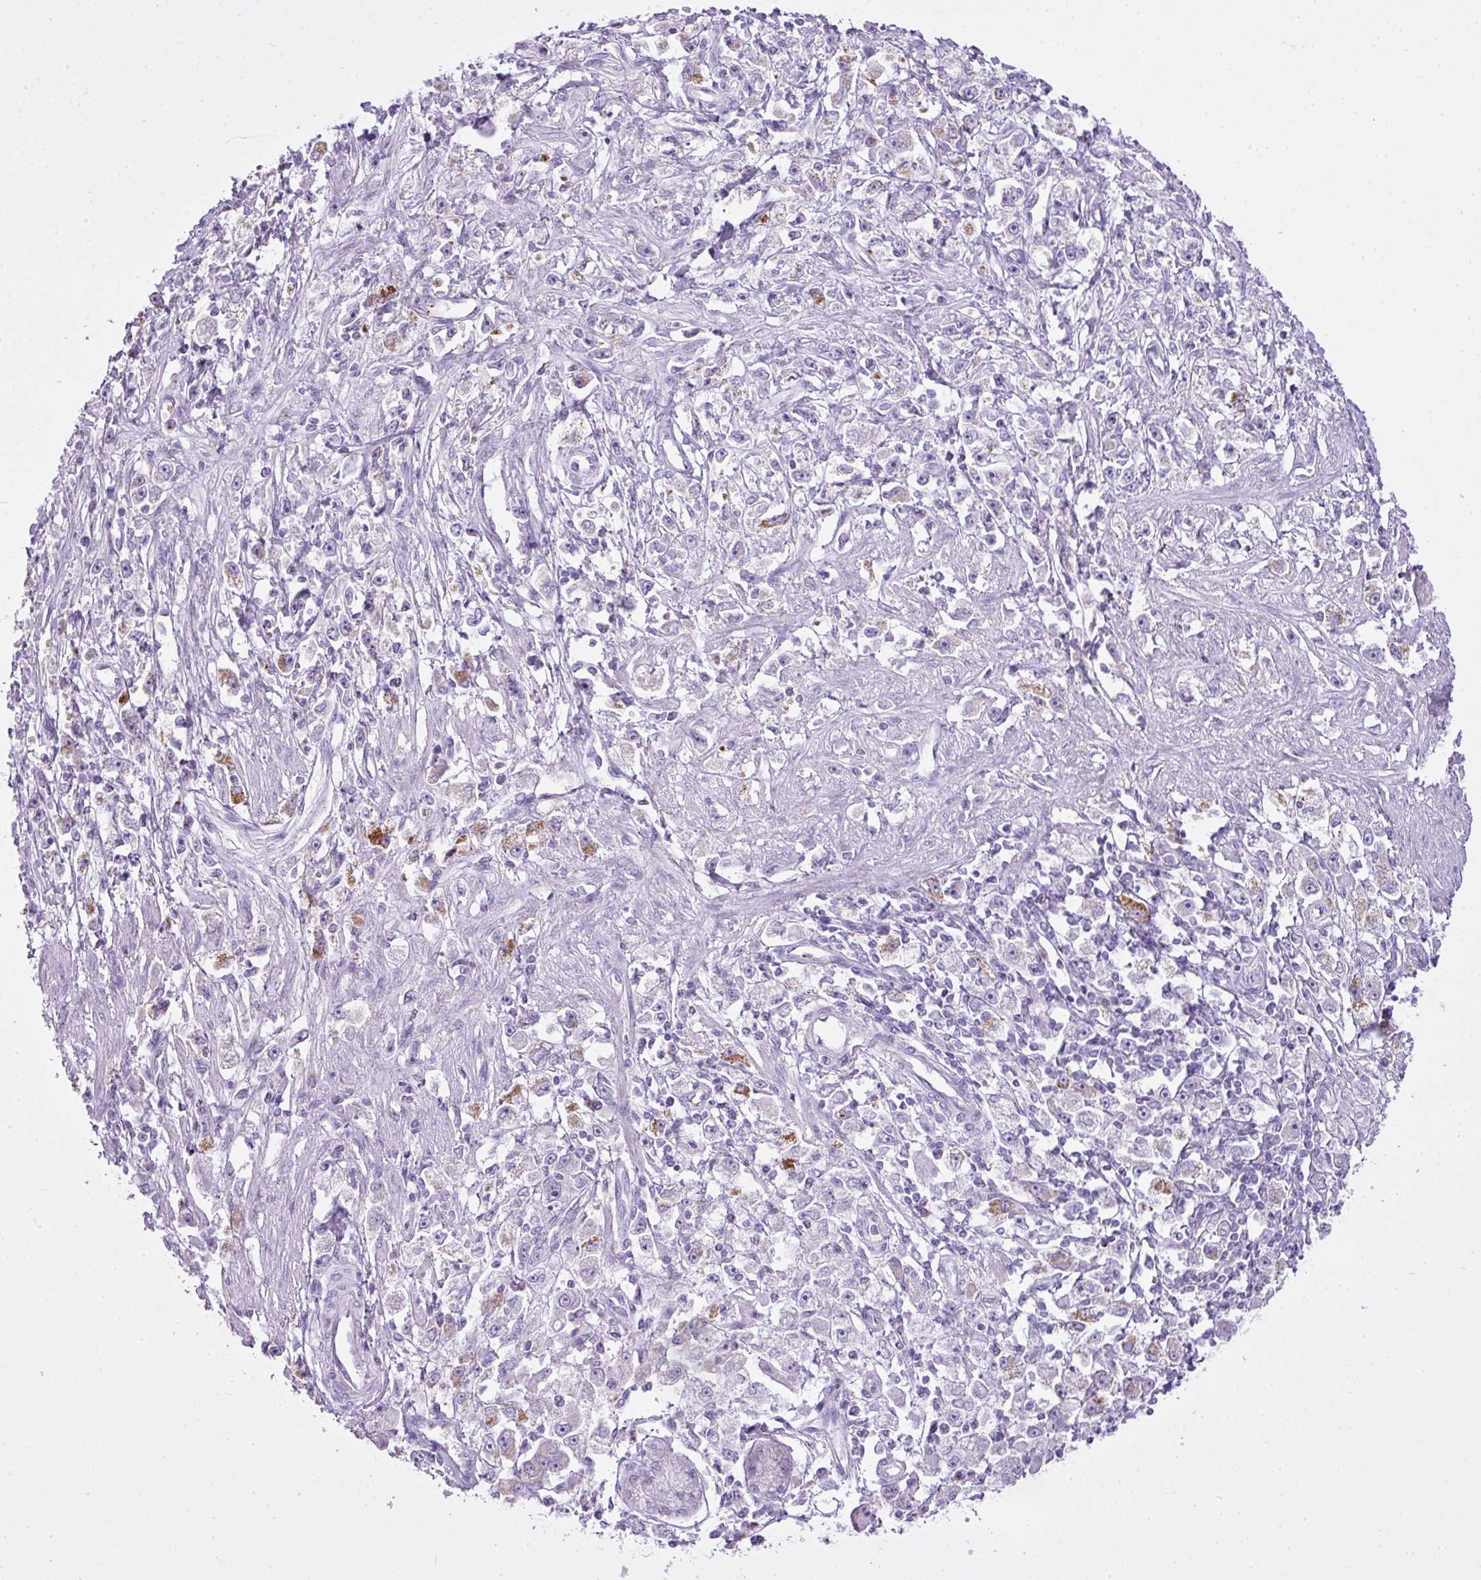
{"staining": {"intensity": "moderate", "quantity": "<25%", "location": "cytoplasmic/membranous"}, "tissue": "stomach cancer", "cell_type": "Tumor cells", "image_type": "cancer", "snomed": [{"axis": "morphology", "description": "Adenocarcinoma, NOS"}, {"axis": "topography", "description": "Stomach"}], "caption": "A brown stain highlights moderate cytoplasmic/membranous expression of a protein in adenocarcinoma (stomach) tumor cells.", "gene": "FAM43A", "patient": {"sex": "female", "age": 59}}